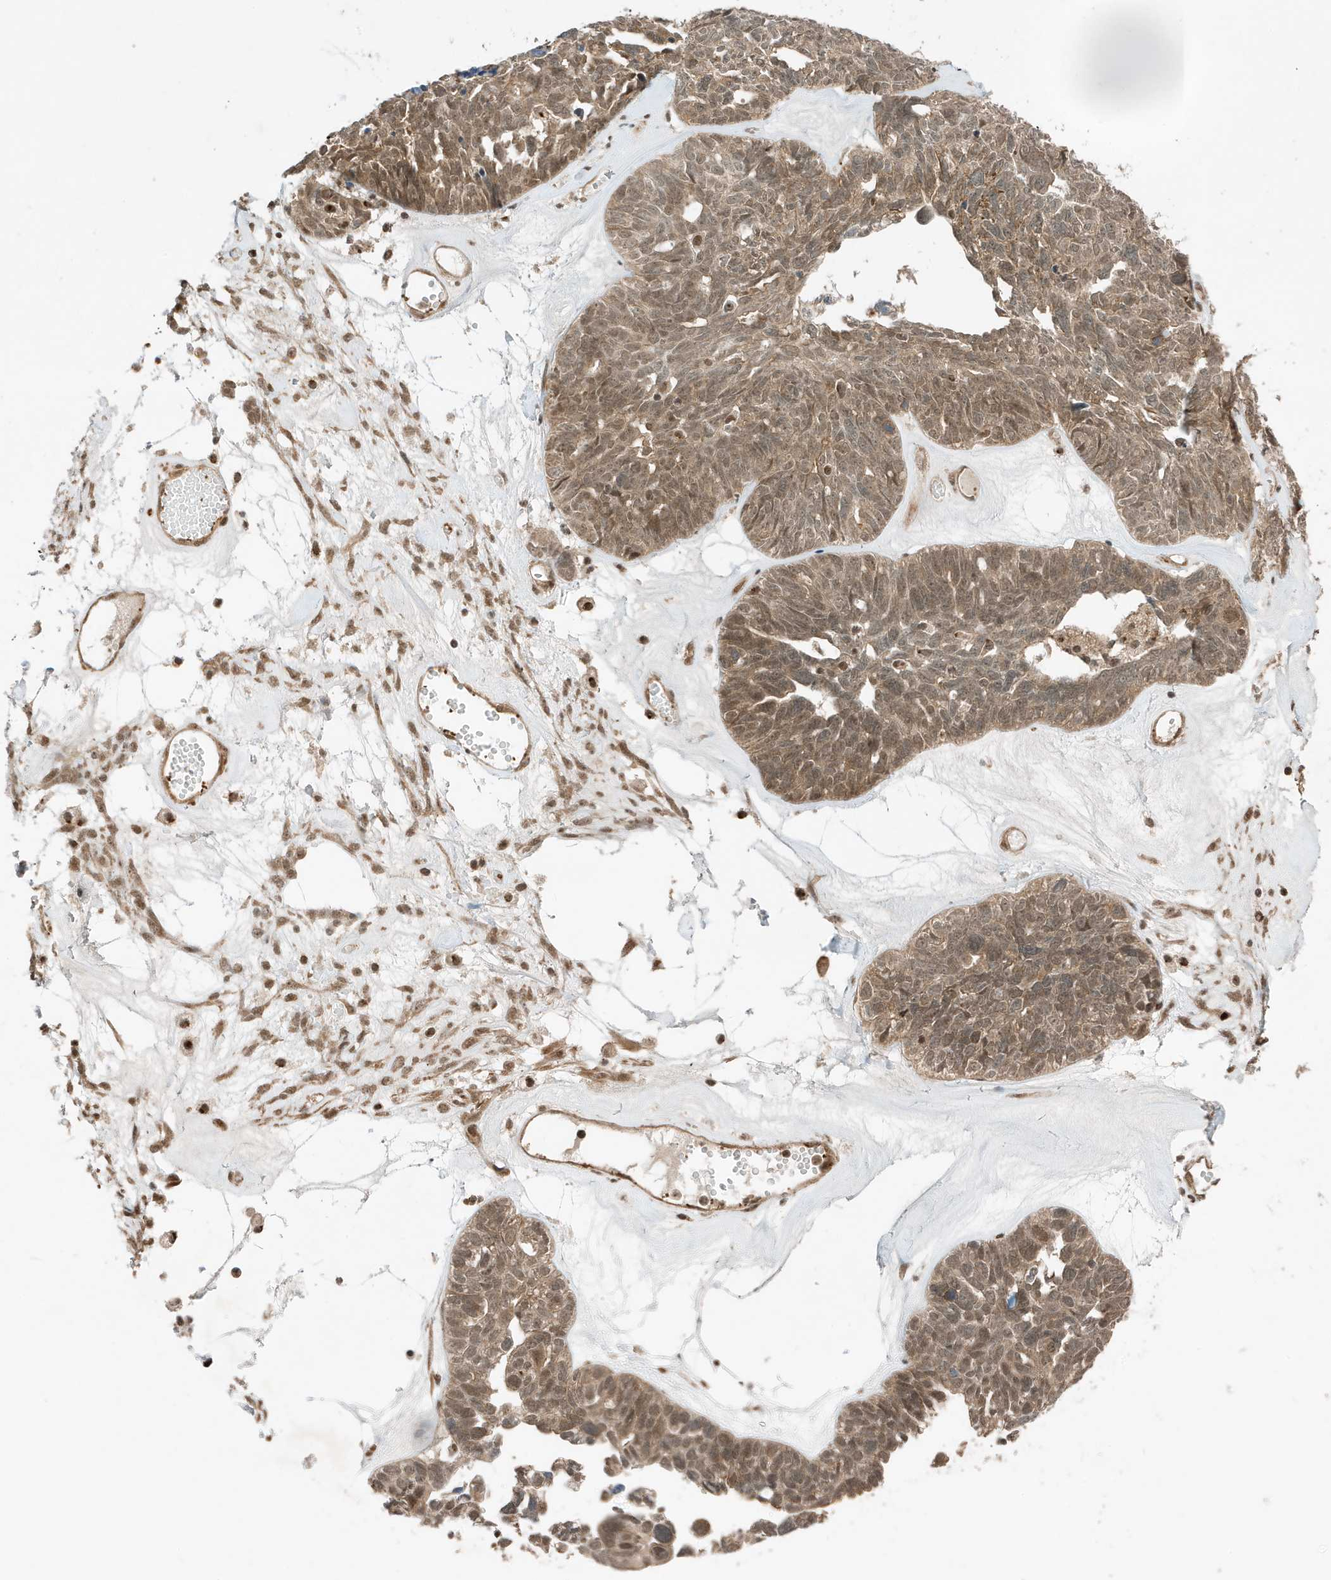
{"staining": {"intensity": "weak", "quantity": "25%-75%", "location": "cytoplasmic/membranous,nuclear"}, "tissue": "ovarian cancer", "cell_type": "Tumor cells", "image_type": "cancer", "snomed": [{"axis": "morphology", "description": "Cystadenocarcinoma, serous, NOS"}, {"axis": "topography", "description": "Ovary"}], "caption": "Protein staining reveals weak cytoplasmic/membranous and nuclear expression in approximately 25%-75% of tumor cells in serous cystadenocarcinoma (ovarian).", "gene": "MAST3", "patient": {"sex": "female", "age": 79}}